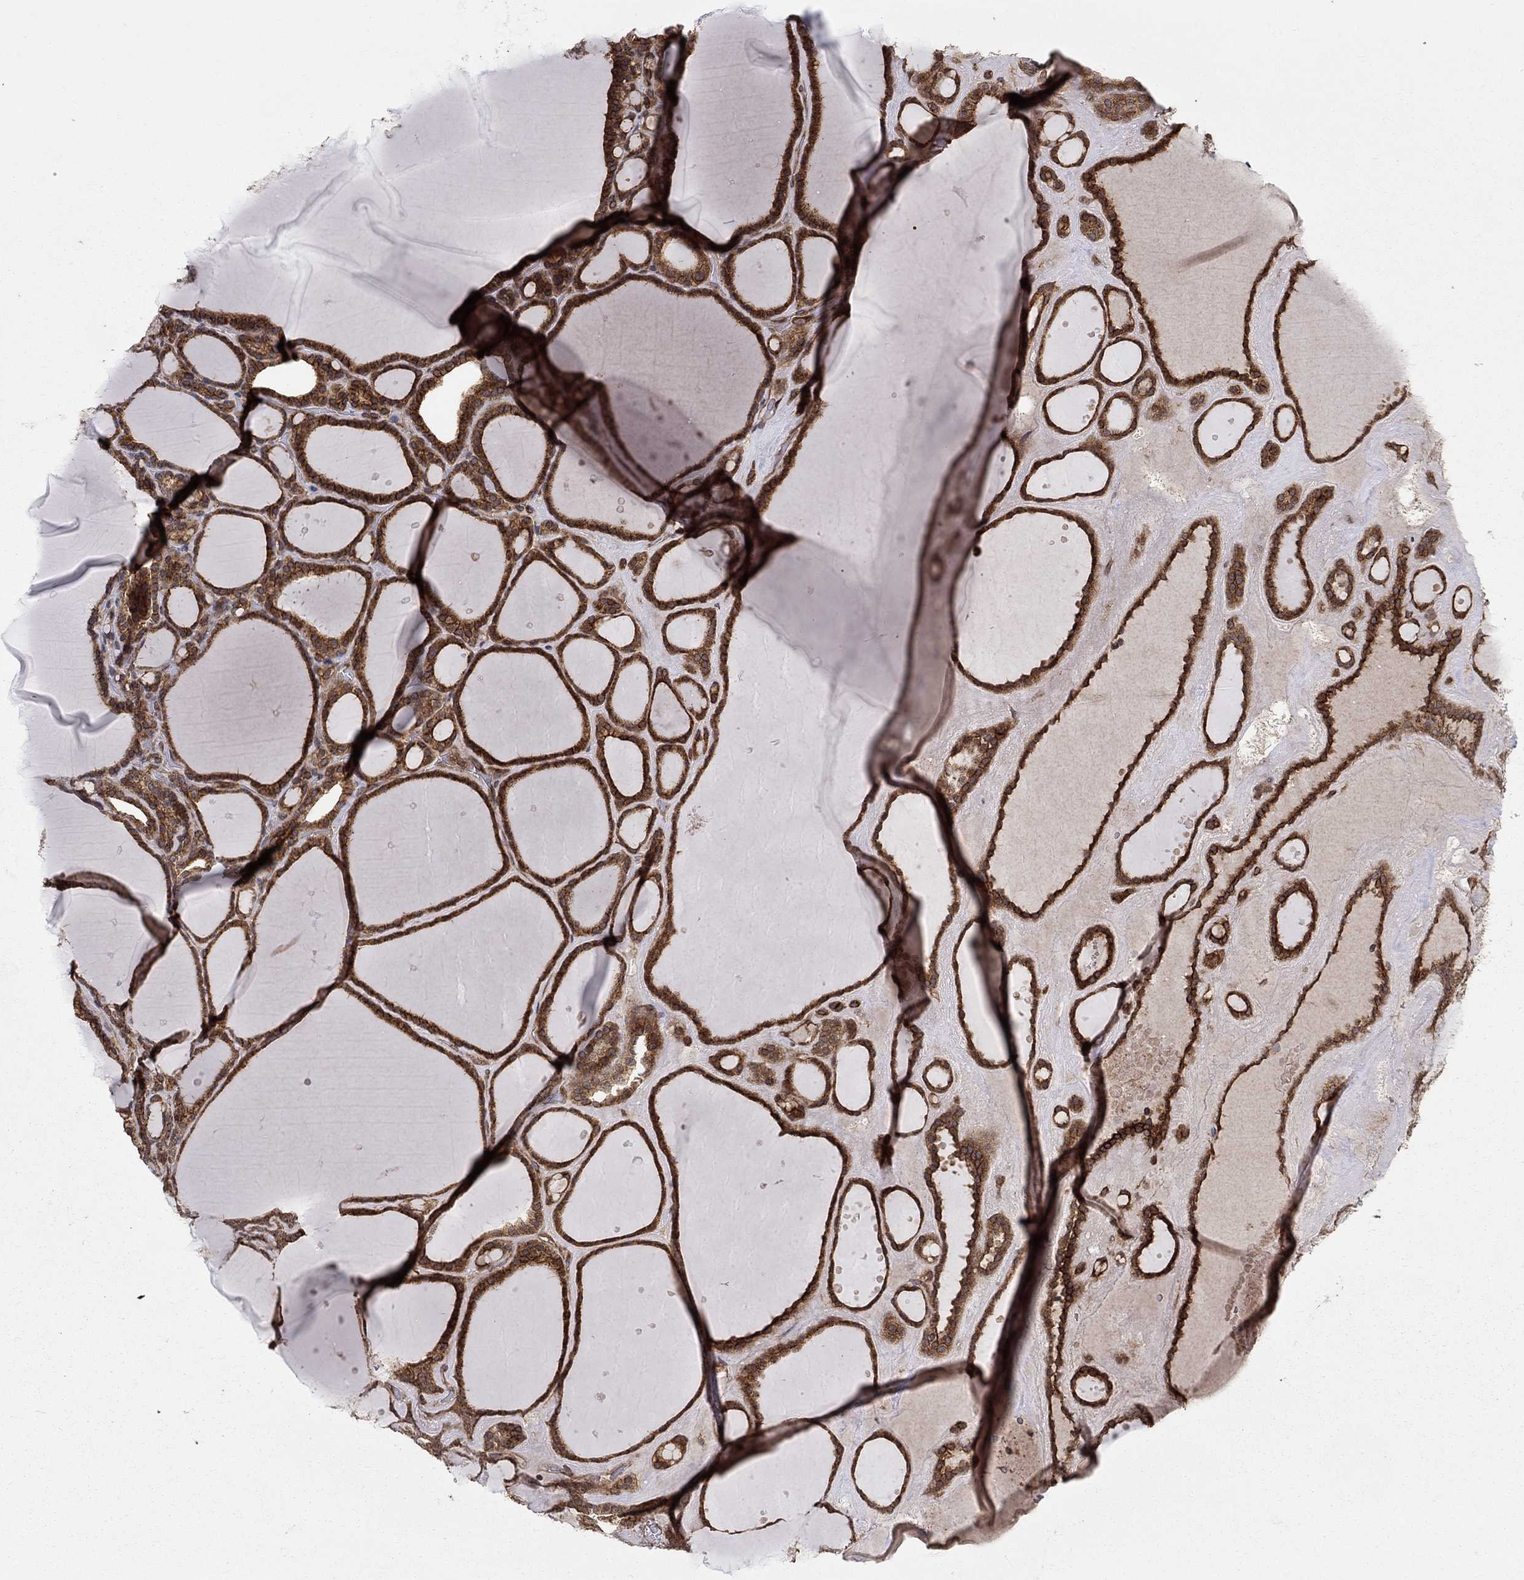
{"staining": {"intensity": "strong", "quantity": ">75%", "location": "cytoplasmic/membranous"}, "tissue": "thyroid gland", "cell_type": "Glandular cells", "image_type": "normal", "snomed": [{"axis": "morphology", "description": "Normal tissue, NOS"}, {"axis": "topography", "description": "Thyroid gland"}], "caption": "Protein staining demonstrates strong cytoplasmic/membranous positivity in about >75% of glandular cells in benign thyroid gland. (DAB (3,3'-diaminobenzidine) IHC, brown staining for protein, blue staining for nuclei).", "gene": "BMERB1", "patient": {"sex": "male", "age": 63}}